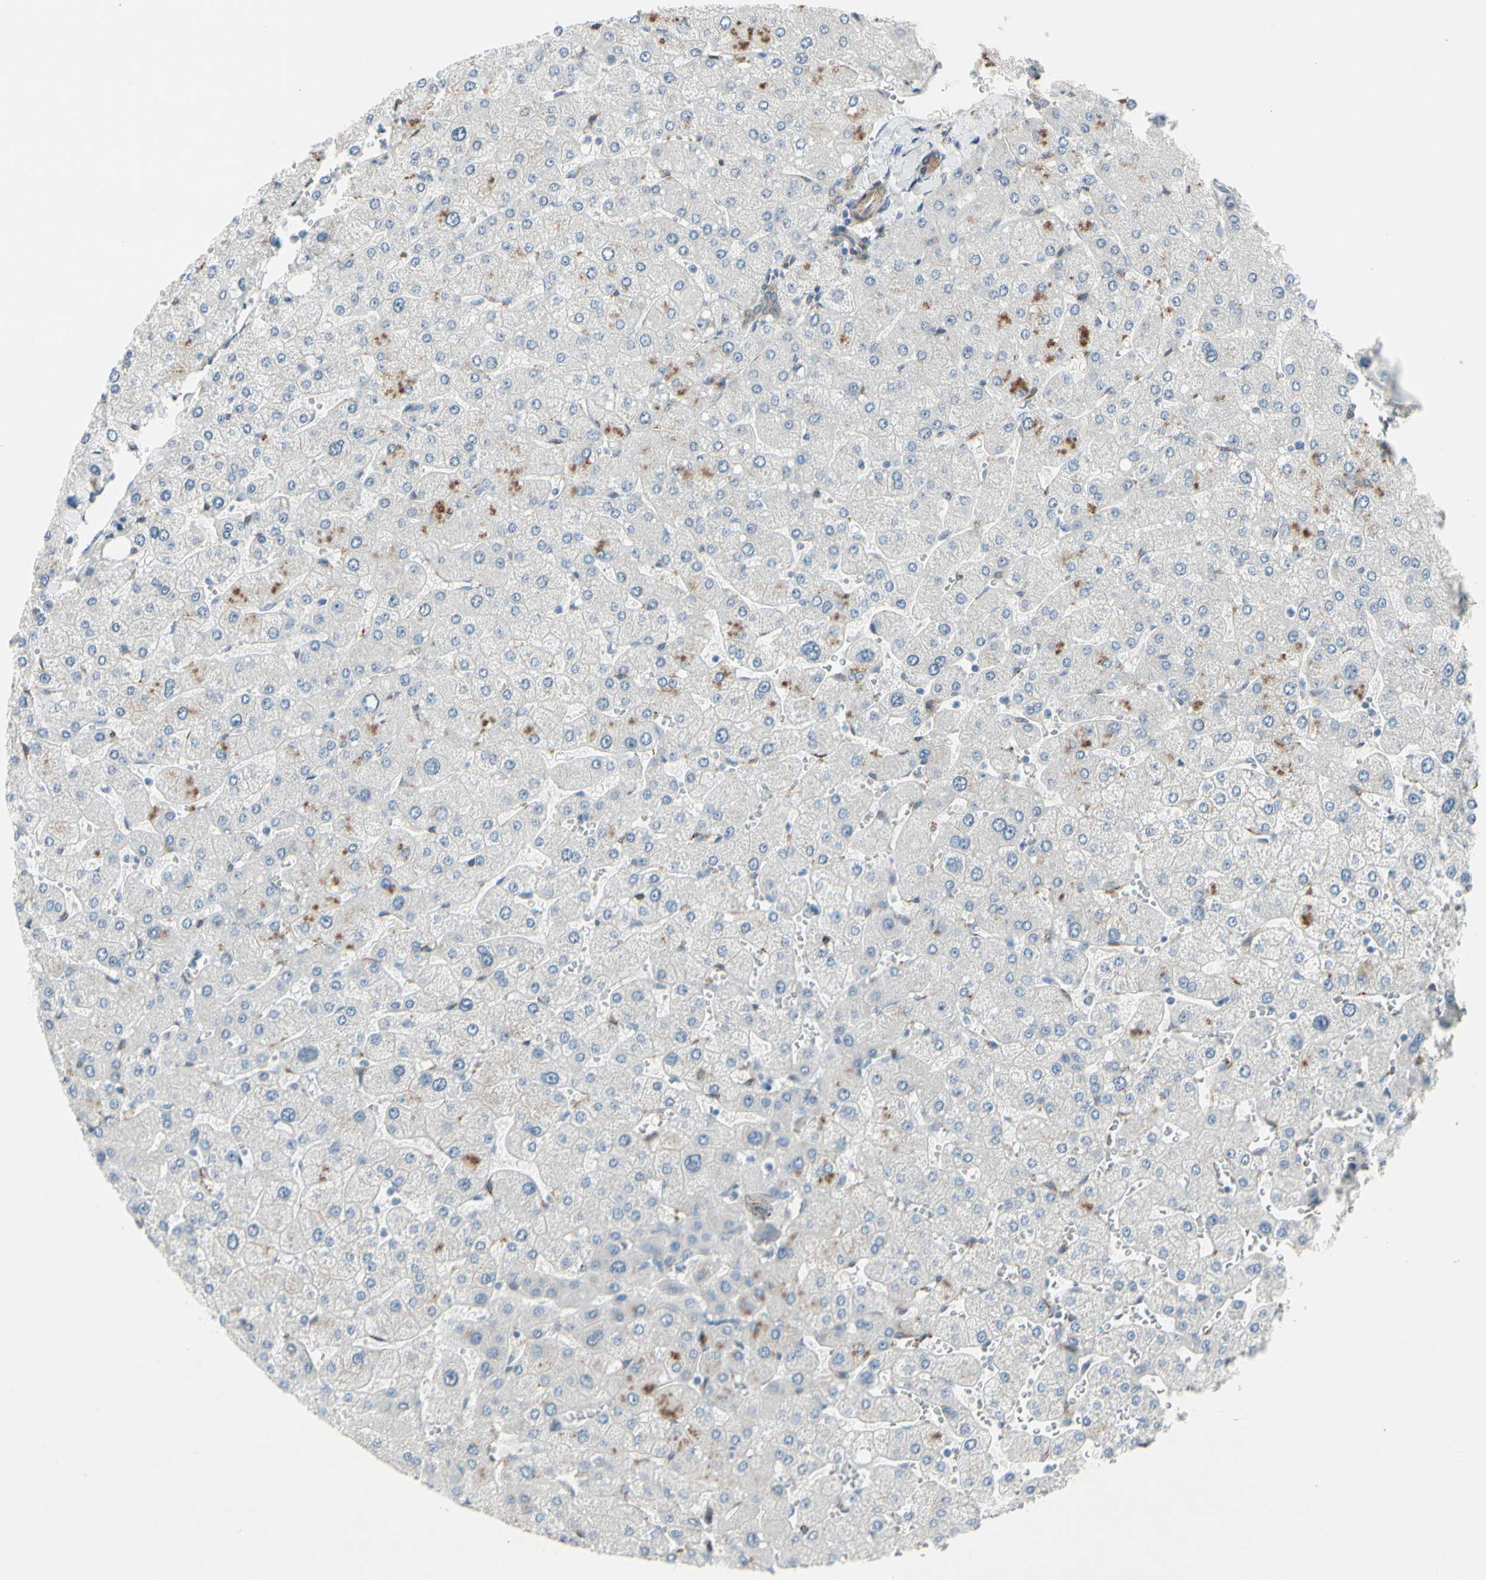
{"staining": {"intensity": "weak", "quantity": ">75%", "location": "cytoplasmic/membranous"}, "tissue": "liver", "cell_type": "Cholangiocytes", "image_type": "normal", "snomed": [{"axis": "morphology", "description": "Normal tissue, NOS"}, {"axis": "topography", "description": "Liver"}], "caption": "This micrograph shows IHC staining of benign human liver, with low weak cytoplasmic/membranous staining in about >75% of cholangiocytes.", "gene": "MAP2", "patient": {"sex": "male", "age": 55}}